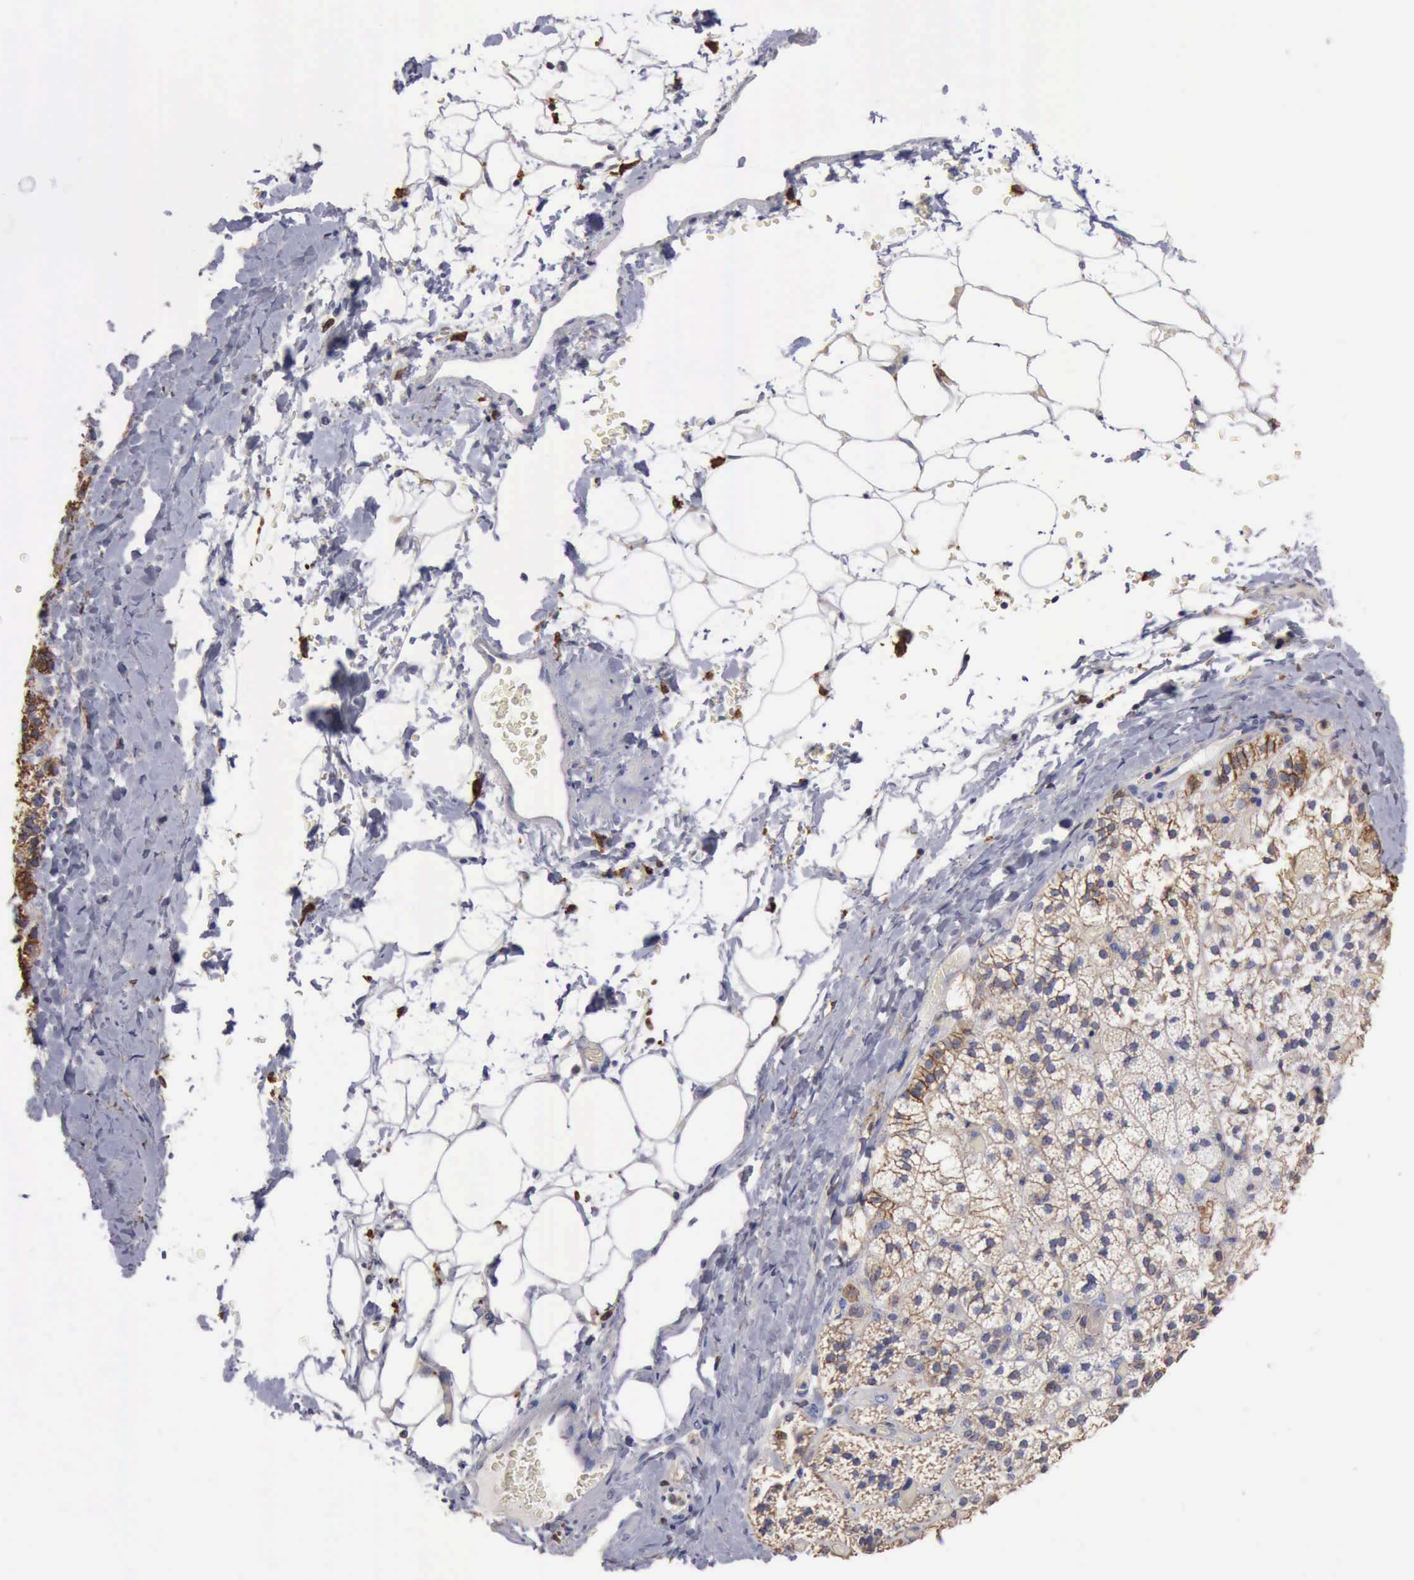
{"staining": {"intensity": "negative", "quantity": "none", "location": "none"}, "tissue": "adrenal gland", "cell_type": "Glandular cells", "image_type": "normal", "snomed": [{"axis": "morphology", "description": "Normal tissue, NOS"}, {"axis": "topography", "description": "Adrenal gland"}], "caption": "The image reveals no staining of glandular cells in normal adrenal gland.", "gene": "PTGS2", "patient": {"sex": "male", "age": 53}}